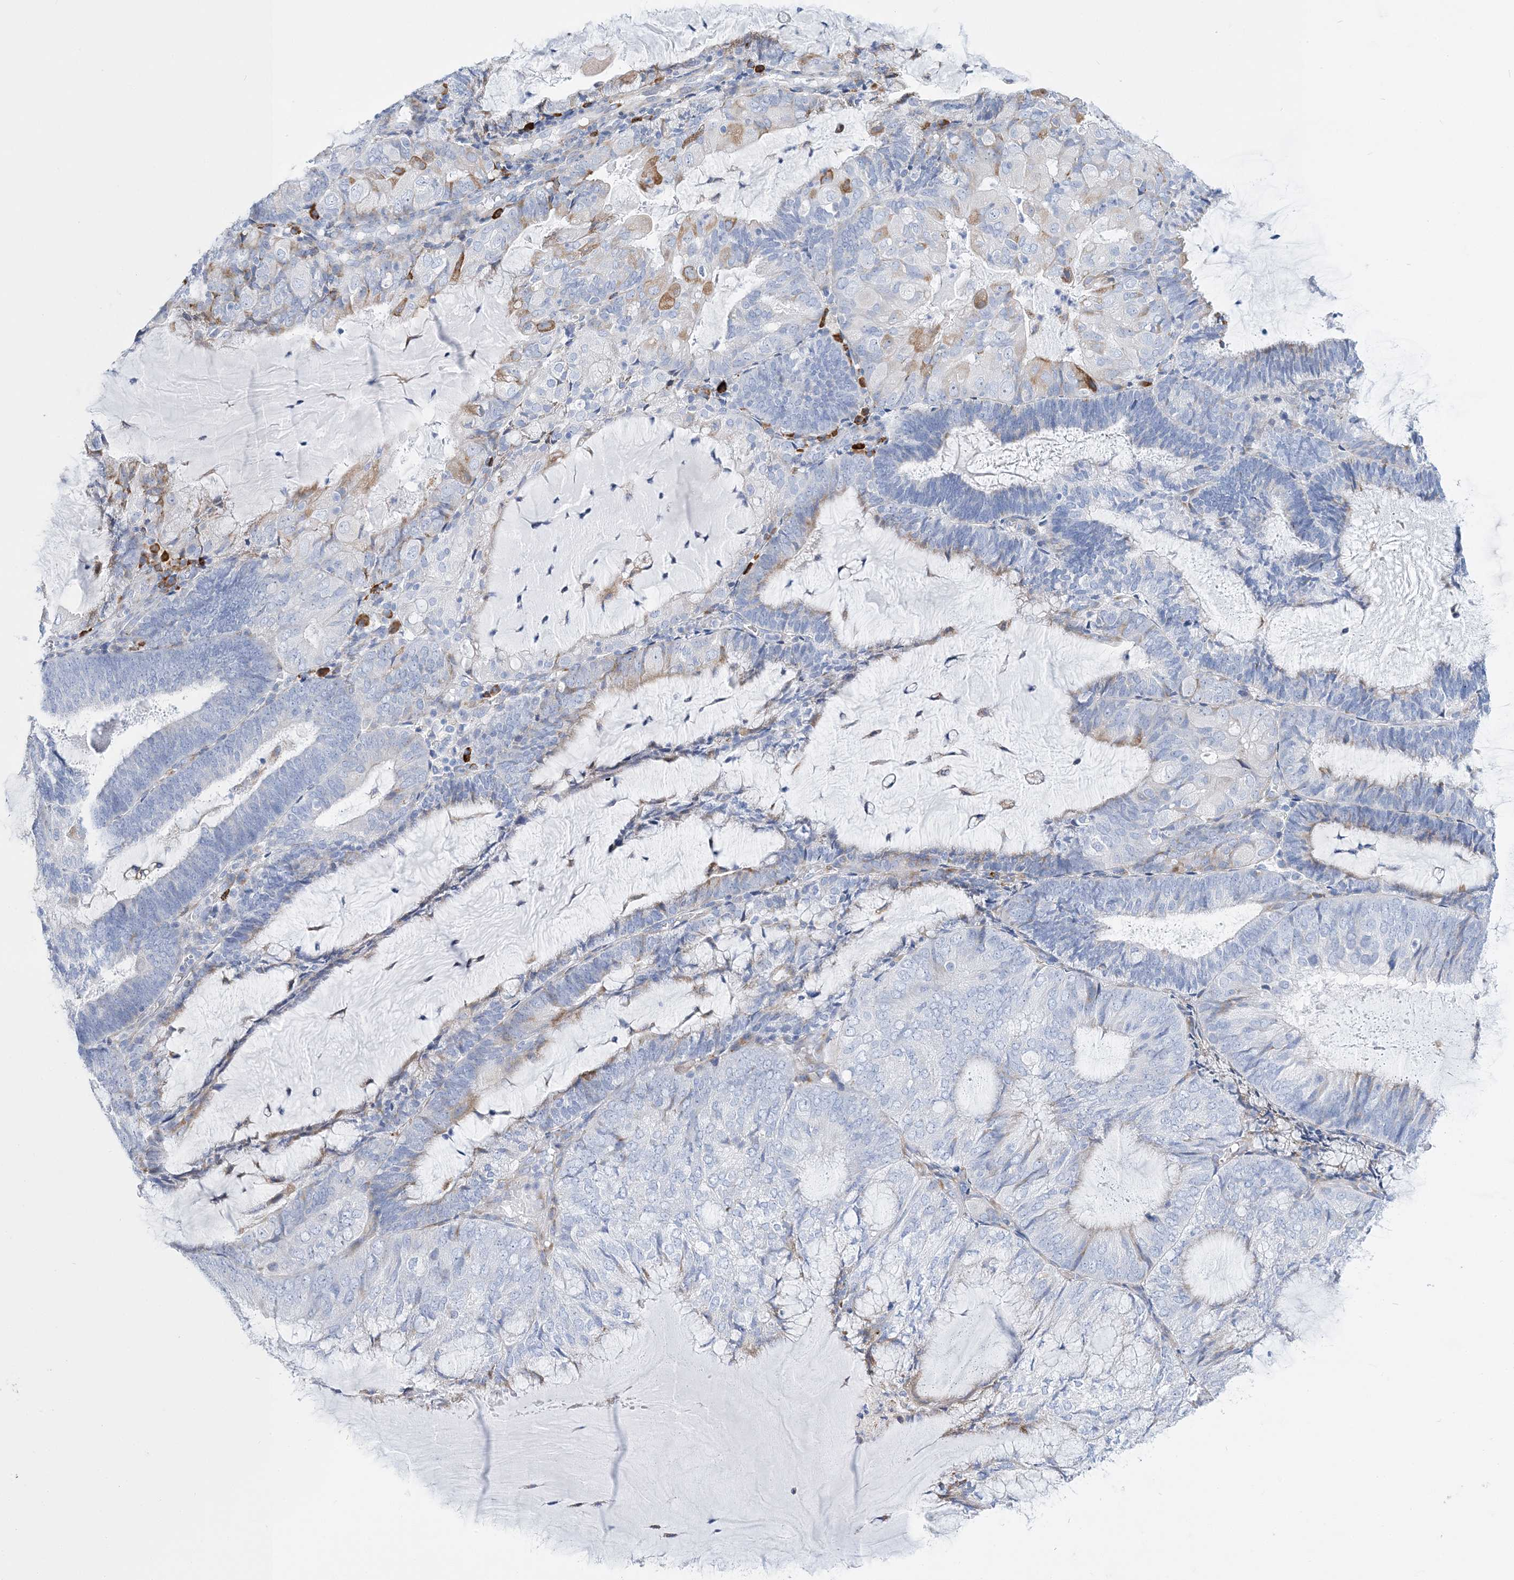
{"staining": {"intensity": "moderate", "quantity": "<25%", "location": "cytoplasmic/membranous"}, "tissue": "endometrial cancer", "cell_type": "Tumor cells", "image_type": "cancer", "snomed": [{"axis": "morphology", "description": "Adenocarcinoma, NOS"}, {"axis": "topography", "description": "Endometrium"}], "caption": "Protein analysis of adenocarcinoma (endometrial) tissue reveals moderate cytoplasmic/membranous positivity in about <25% of tumor cells.", "gene": "TSPYL6", "patient": {"sex": "female", "age": 81}}